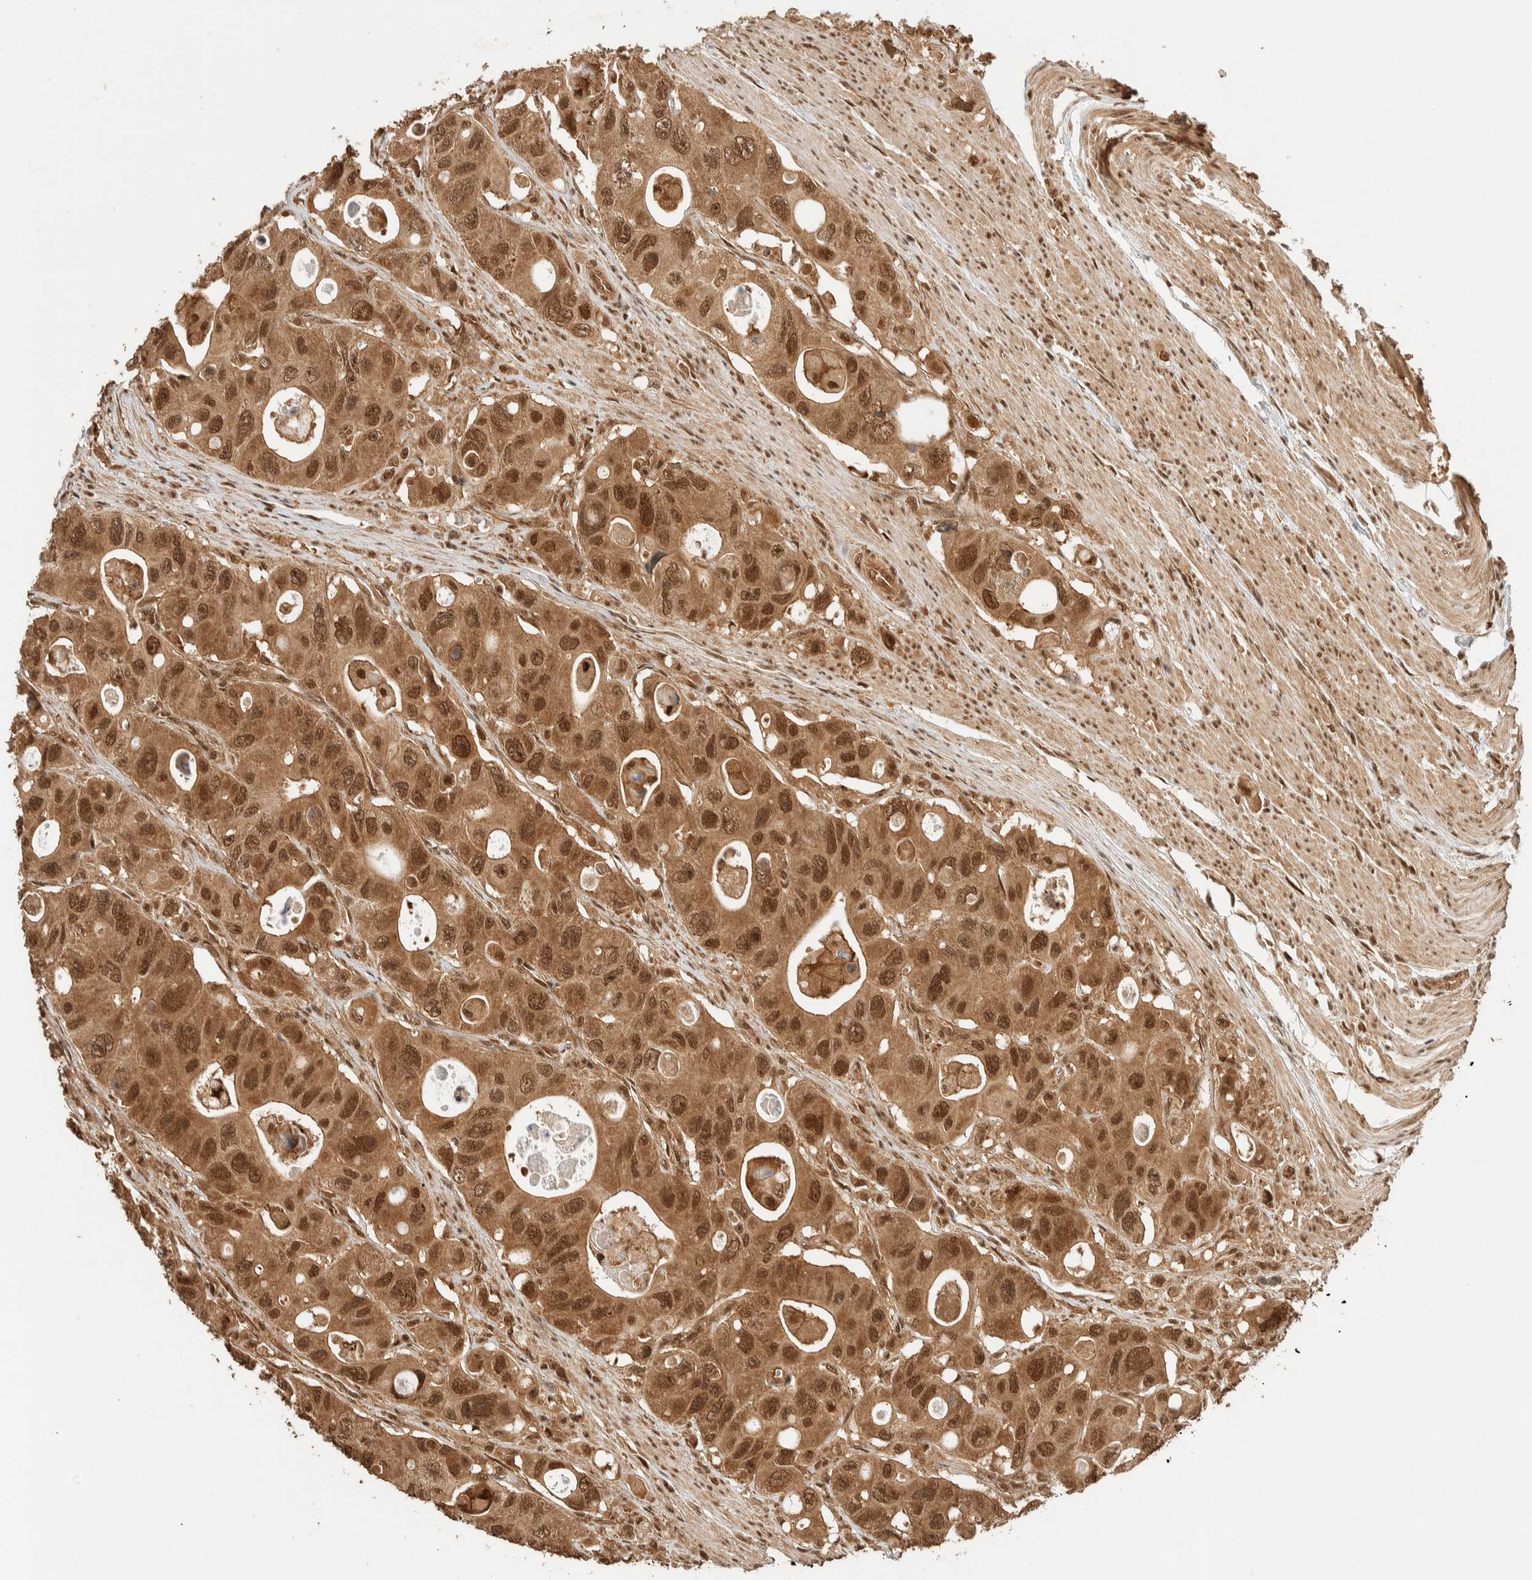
{"staining": {"intensity": "moderate", "quantity": ">75%", "location": "cytoplasmic/membranous,nuclear"}, "tissue": "colorectal cancer", "cell_type": "Tumor cells", "image_type": "cancer", "snomed": [{"axis": "morphology", "description": "Adenocarcinoma, NOS"}, {"axis": "topography", "description": "Colon"}], "caption": "A medium amount of moderate cytoplasmic/membranous and nuclear expression is seen in approximately >75% of tumor cells in colorectal adenocarcinoma tissue. The staining was performed using DAB to visualize the protein expression in brown, while the nuclei were stained in blue with hematoxylin (Magnification: 20x).", "gene": "ZBTB2", "patient": {"sex": "female", "age": 46}}